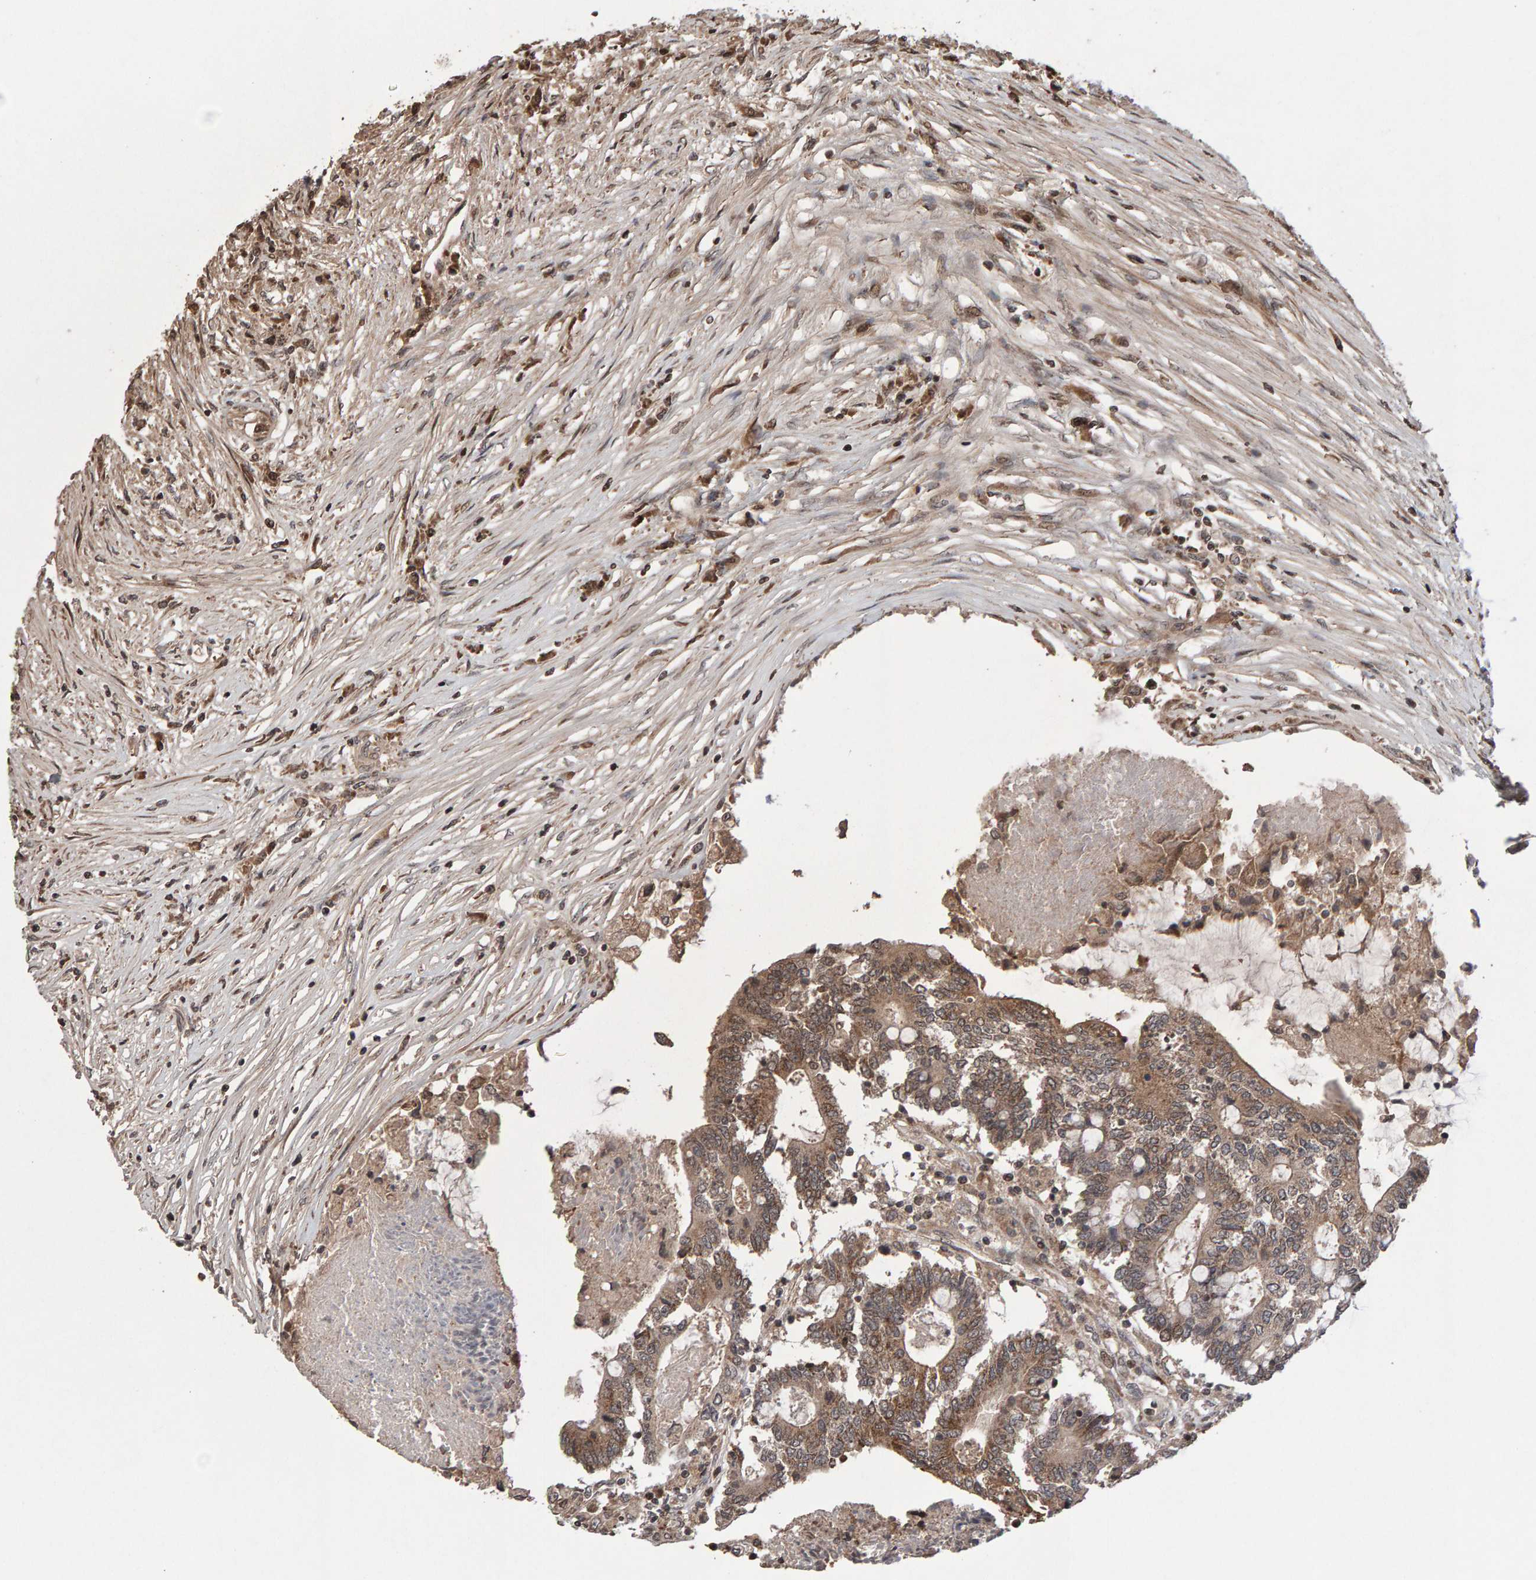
{"staining": {"intensity": "moderate", "quantity": ">75%", "location": "cytoplasmic/membranous"}, "tissue": "colorectal cancer", "cell_type": "Tumor cells", "image_type": "cancer", "snomed": [{"axis": "morphology", "description": "Adenocarcinoma, NOS"}, {"axis": "topography", "description": "Rectum"}], "caption": "Protein expression by IHC reveals moderate cytoplasmic/membranous positivity in approximately >75% of tumor cells in adenocarcinoma (colorectal).", "gene": "PECR", "patient": {"sex": "male", "age": 63}}